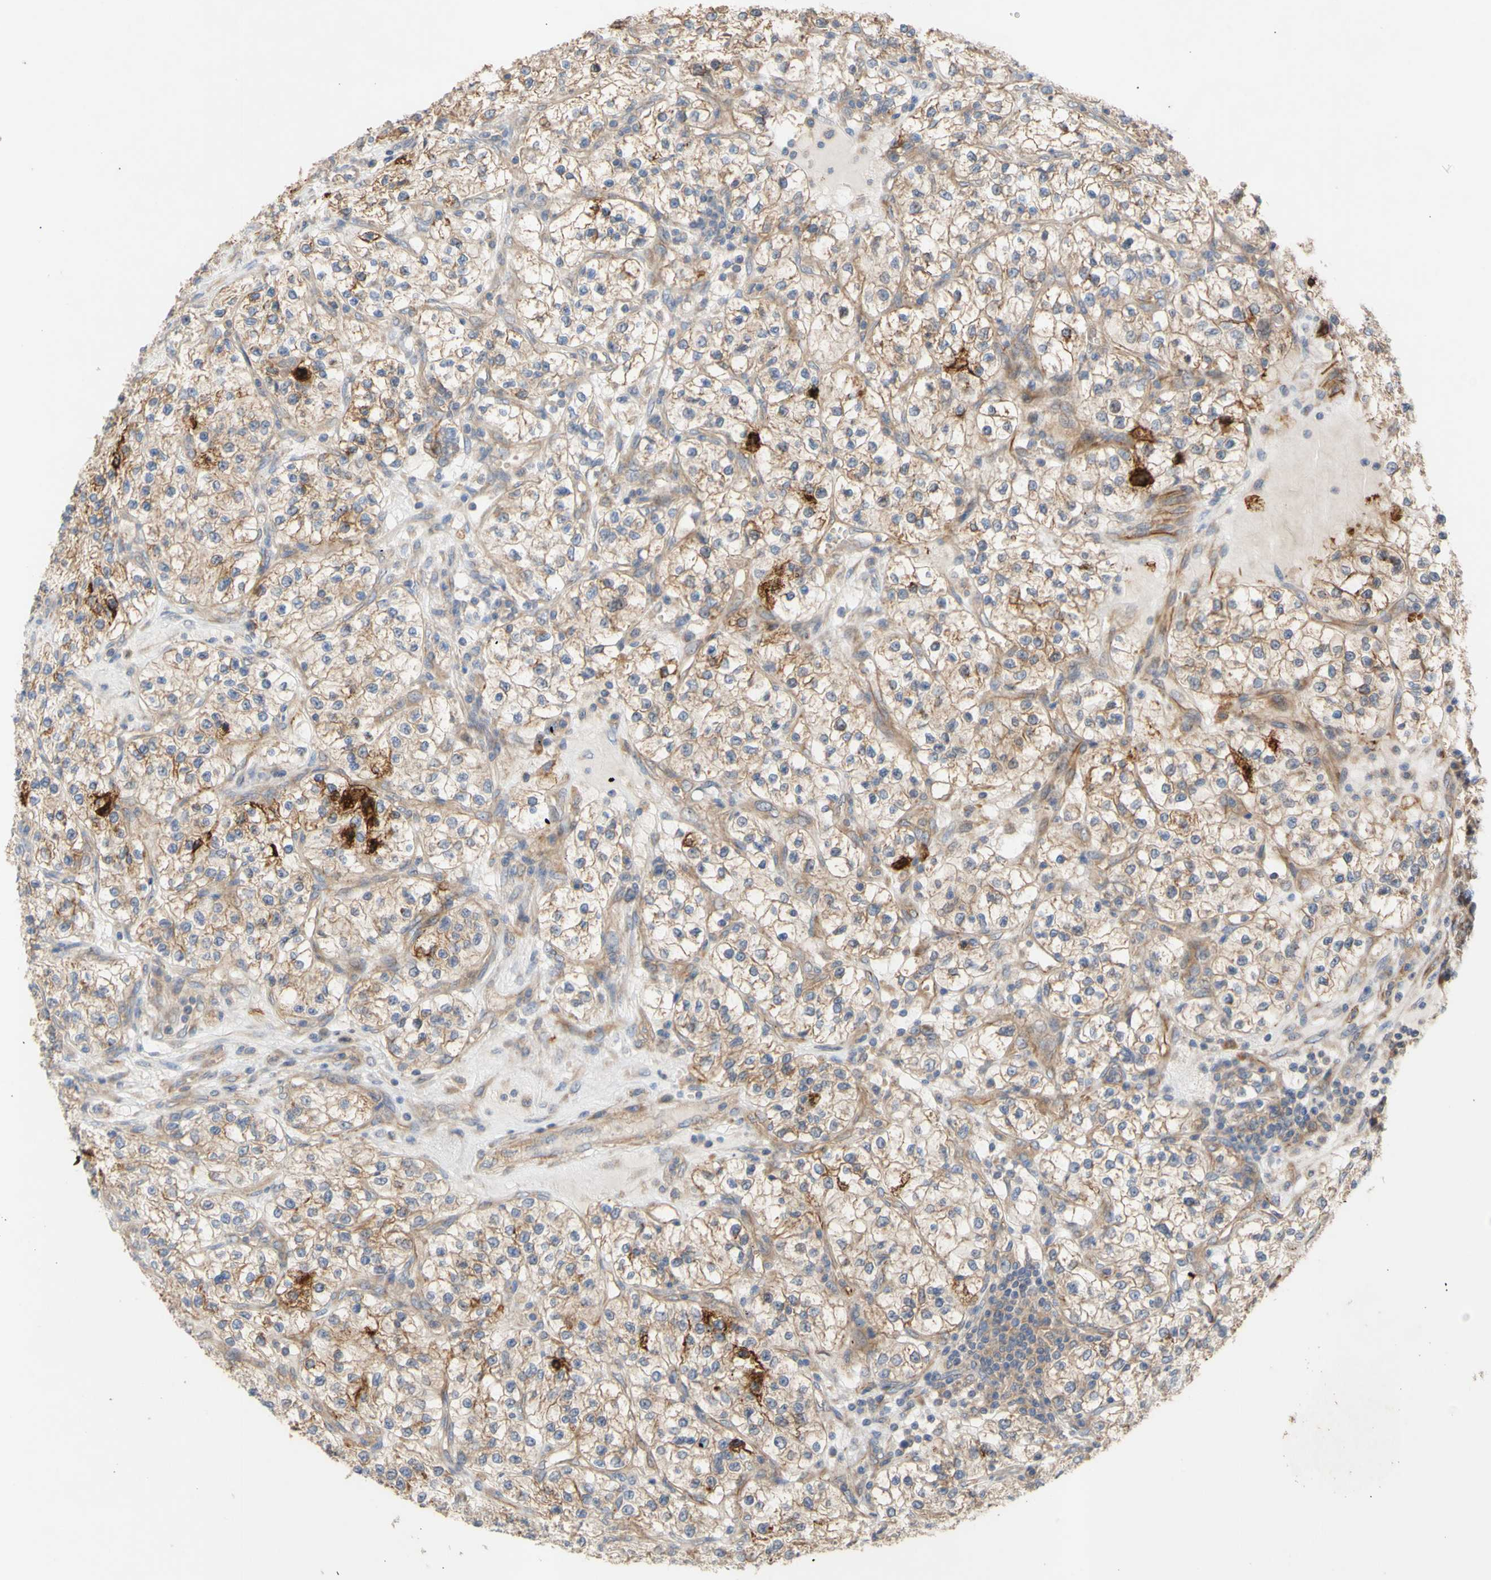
{"staining": {"intensity": "moderate", "quantity": ">75%", "location": "cytoplasmic/membranous"}, "tissue": "renal cancer", "cell_type": "Tumor cells", "image_type": "cancer", "snomed": [{"axis": "morphology", "description": "Adenocarcinoma, NOS"}, {"axis": "topography", "description": "Kidney"}], "caption": "IHC staining of adenocarcinoma (renal), which shows medium levels of moderate cytoplasmic/membranous staining in about >75% of tumor cells indicating moderate cytoplasmic/membranous protein staining. The staining was performed using DAB (3,3'-diaminobenzidine) (brown) for protein detection and nuclei were counterstained in hematoxylin (blue).", "gene": "EIF2S3", "patient": {"sex": "female", "age": 57}}